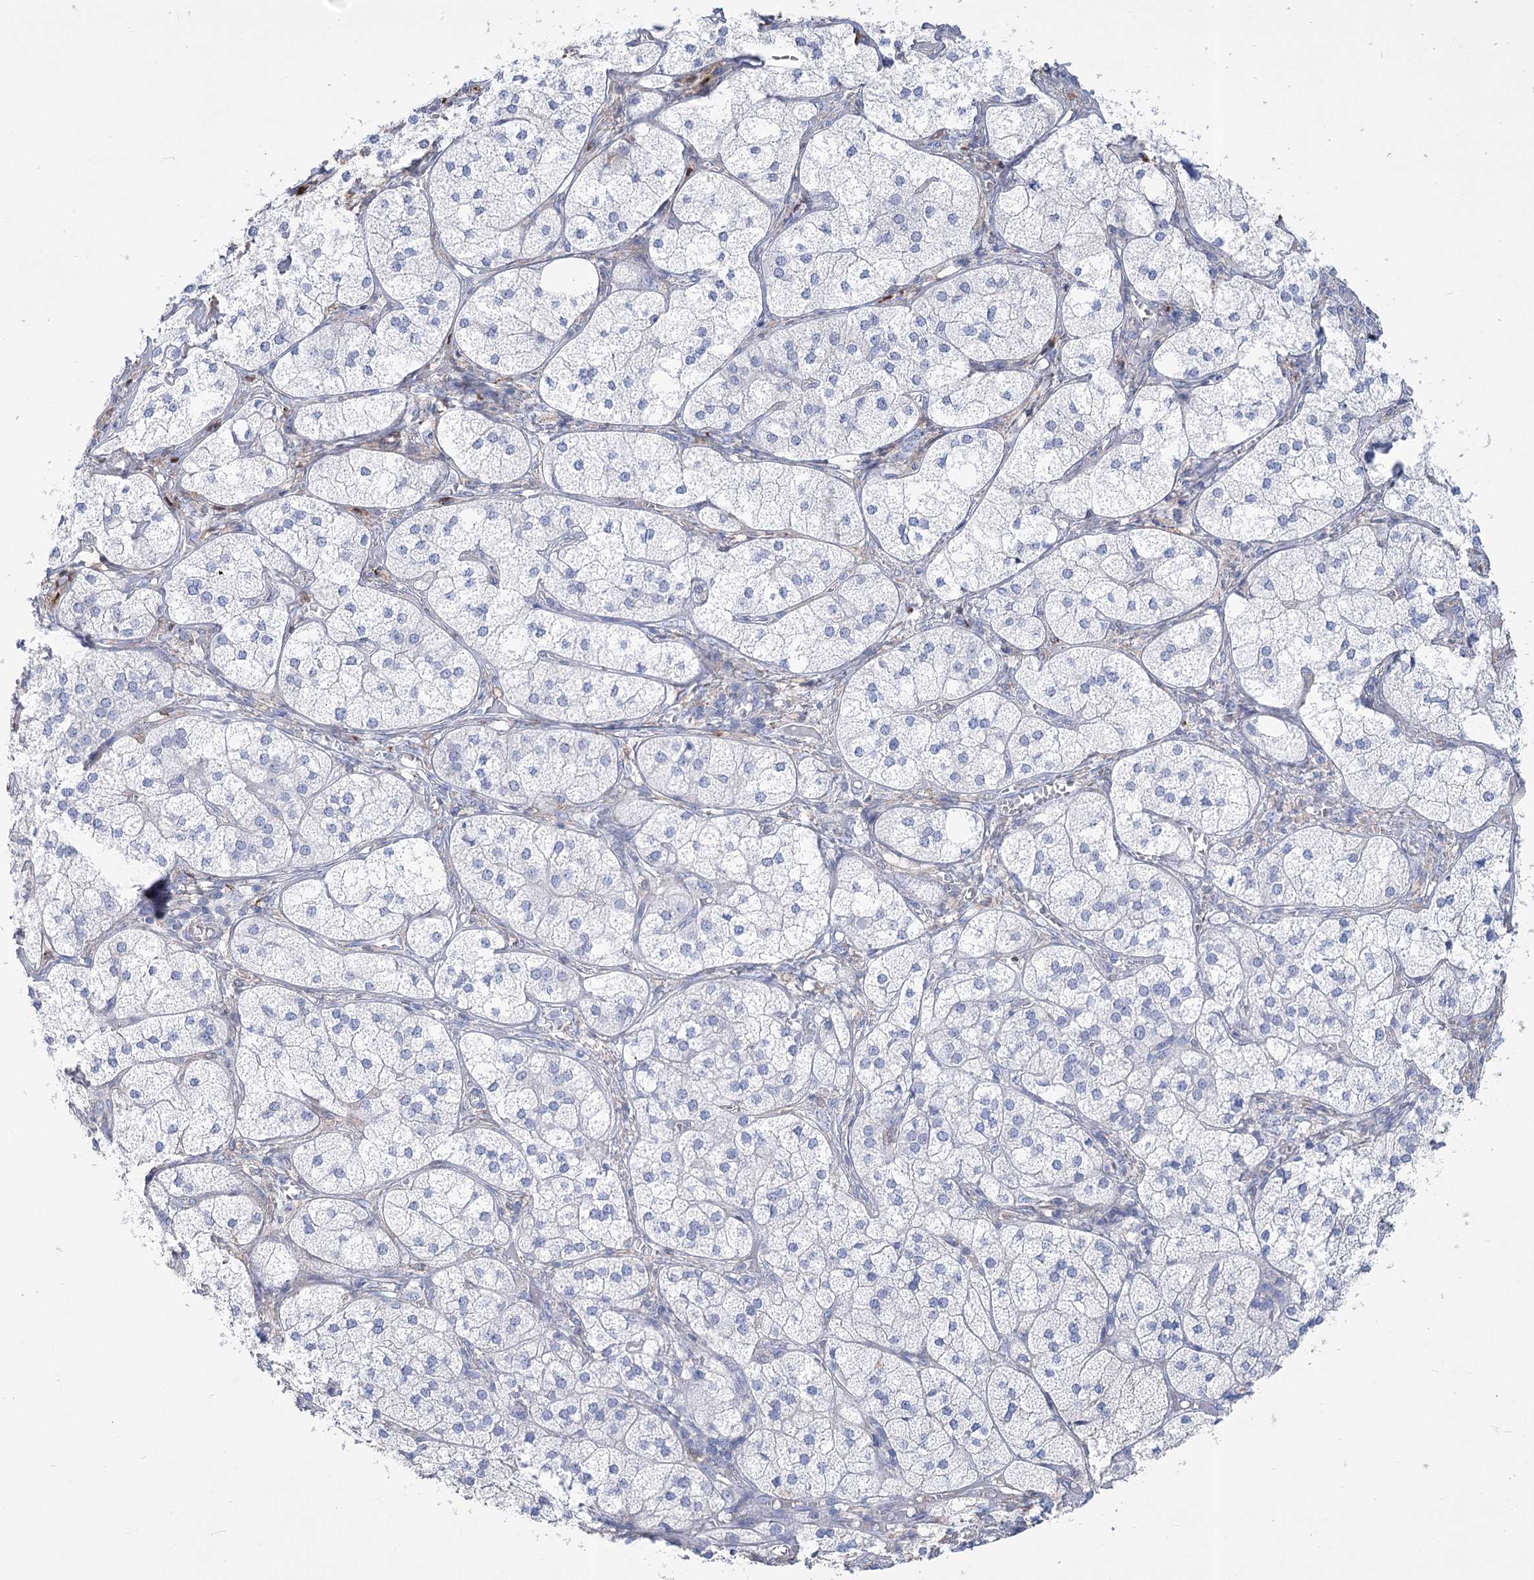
{"staining": {"intensity": "negative", "quantity": "none", "location": "none"}, "tissue": "adrenal gland", "cell_type": "Glandular cells", "image_type": "normal", "snomed": [{"axis": "morphology", "description": "Normal tissue, NOS"}, {"axis": "topography", "description": "Adrenal gland"}], "caption": "DAB immunohistochemical staining of unremarkable human adrenal gland demonstrates no significant positivity in glandular cells. (DAB immunohistochemistry (IHC) with hematoxylin counter stain).", "gene": "PCDHA1", "patient": {"sex": "female", "age": 61}}